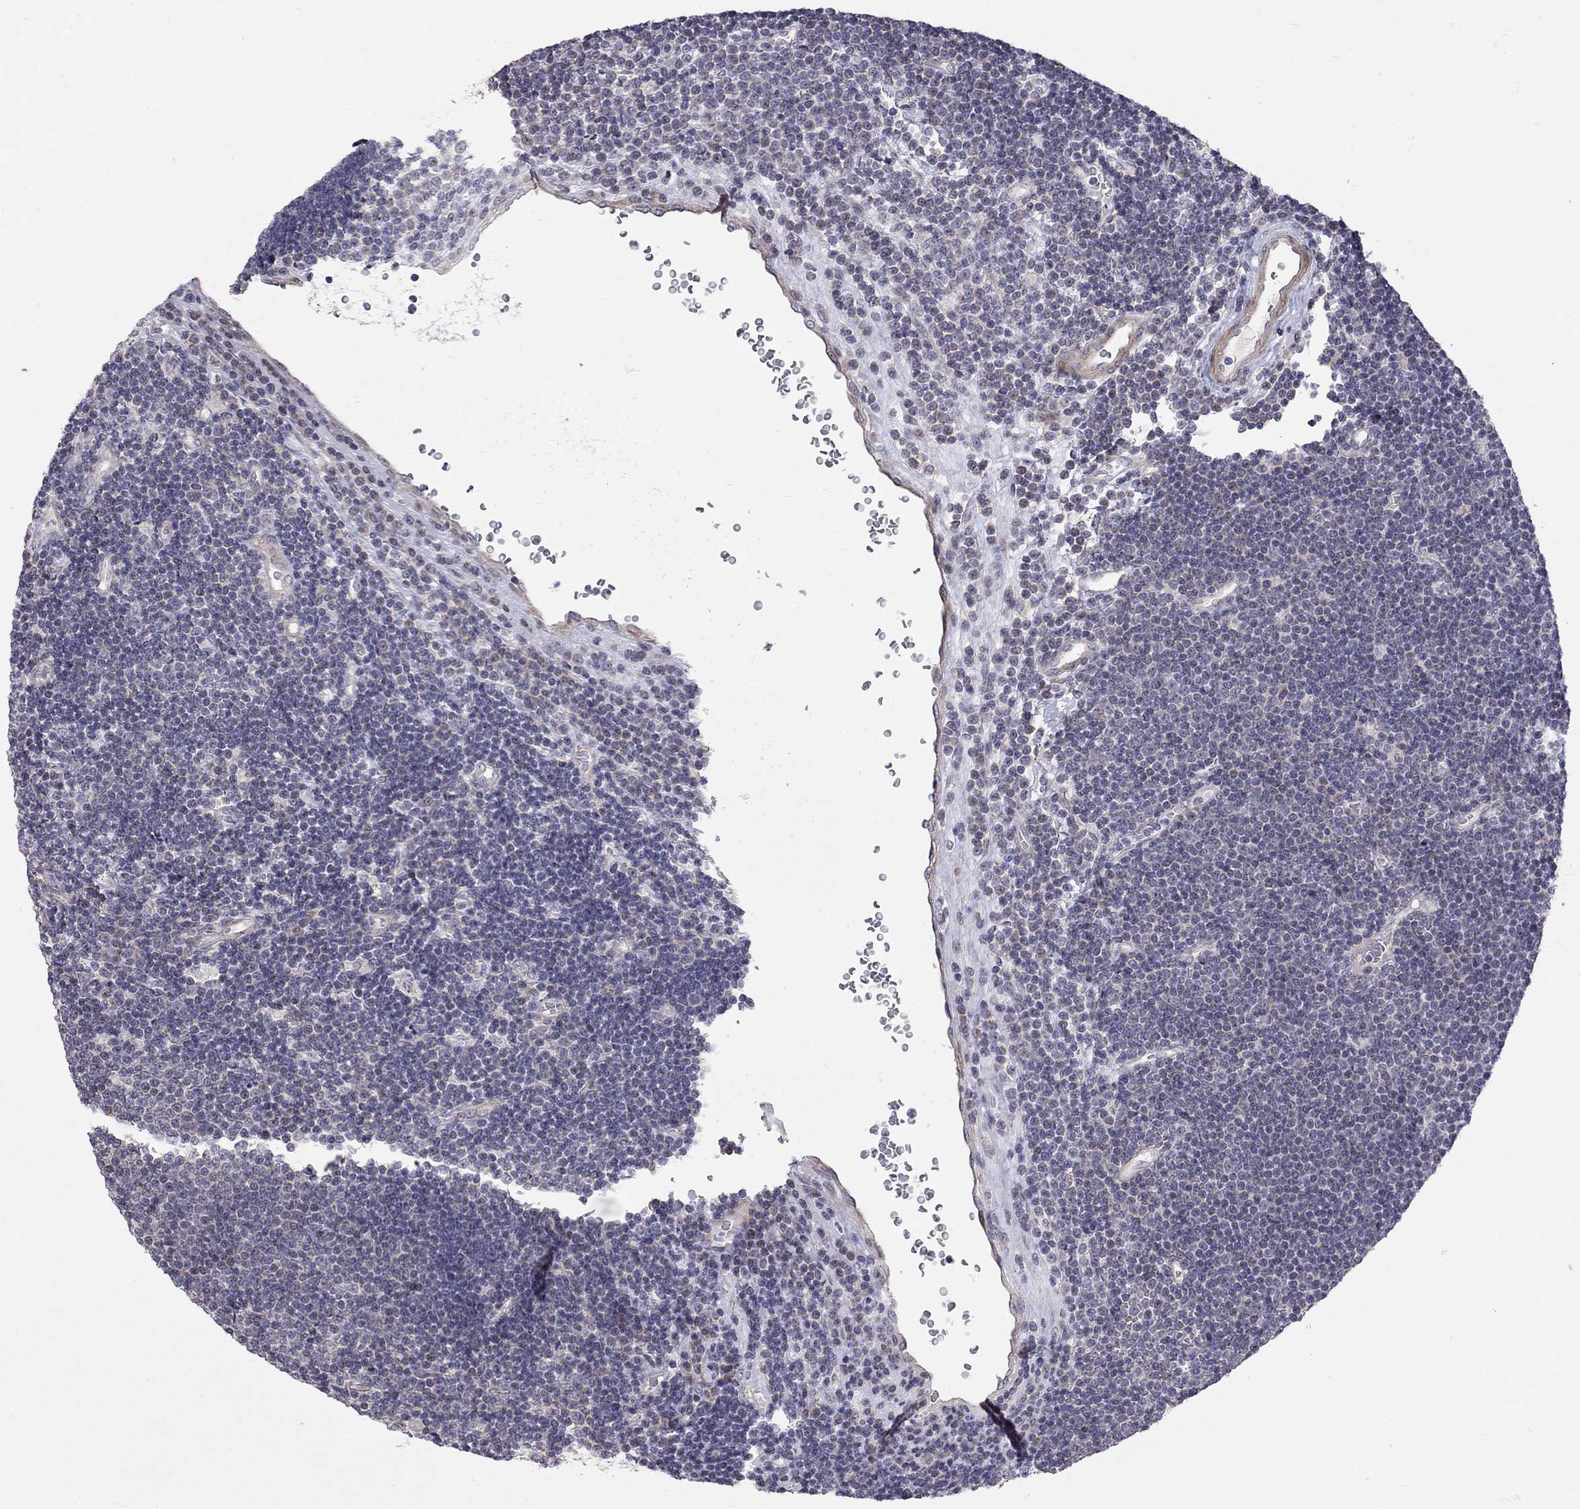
{"staining": {"intensity": "negative", "quantity": "none", "location": "none"}, "tissue": "lymphoma", "cell_type": "Tumor cells", "image_type": "cancer", "snomed": [{"axis": "morphology", "description": "Malignant lymphoma, non-Hodgkin's type, Low grade"}, {"axis": "topography", "description": "Brain"}], "caption": "Image shows no significant protein positivity in tumor cells of lymphoma.", "gene": "SYTL2", "patient": {"sex": "female", "age": 66}}